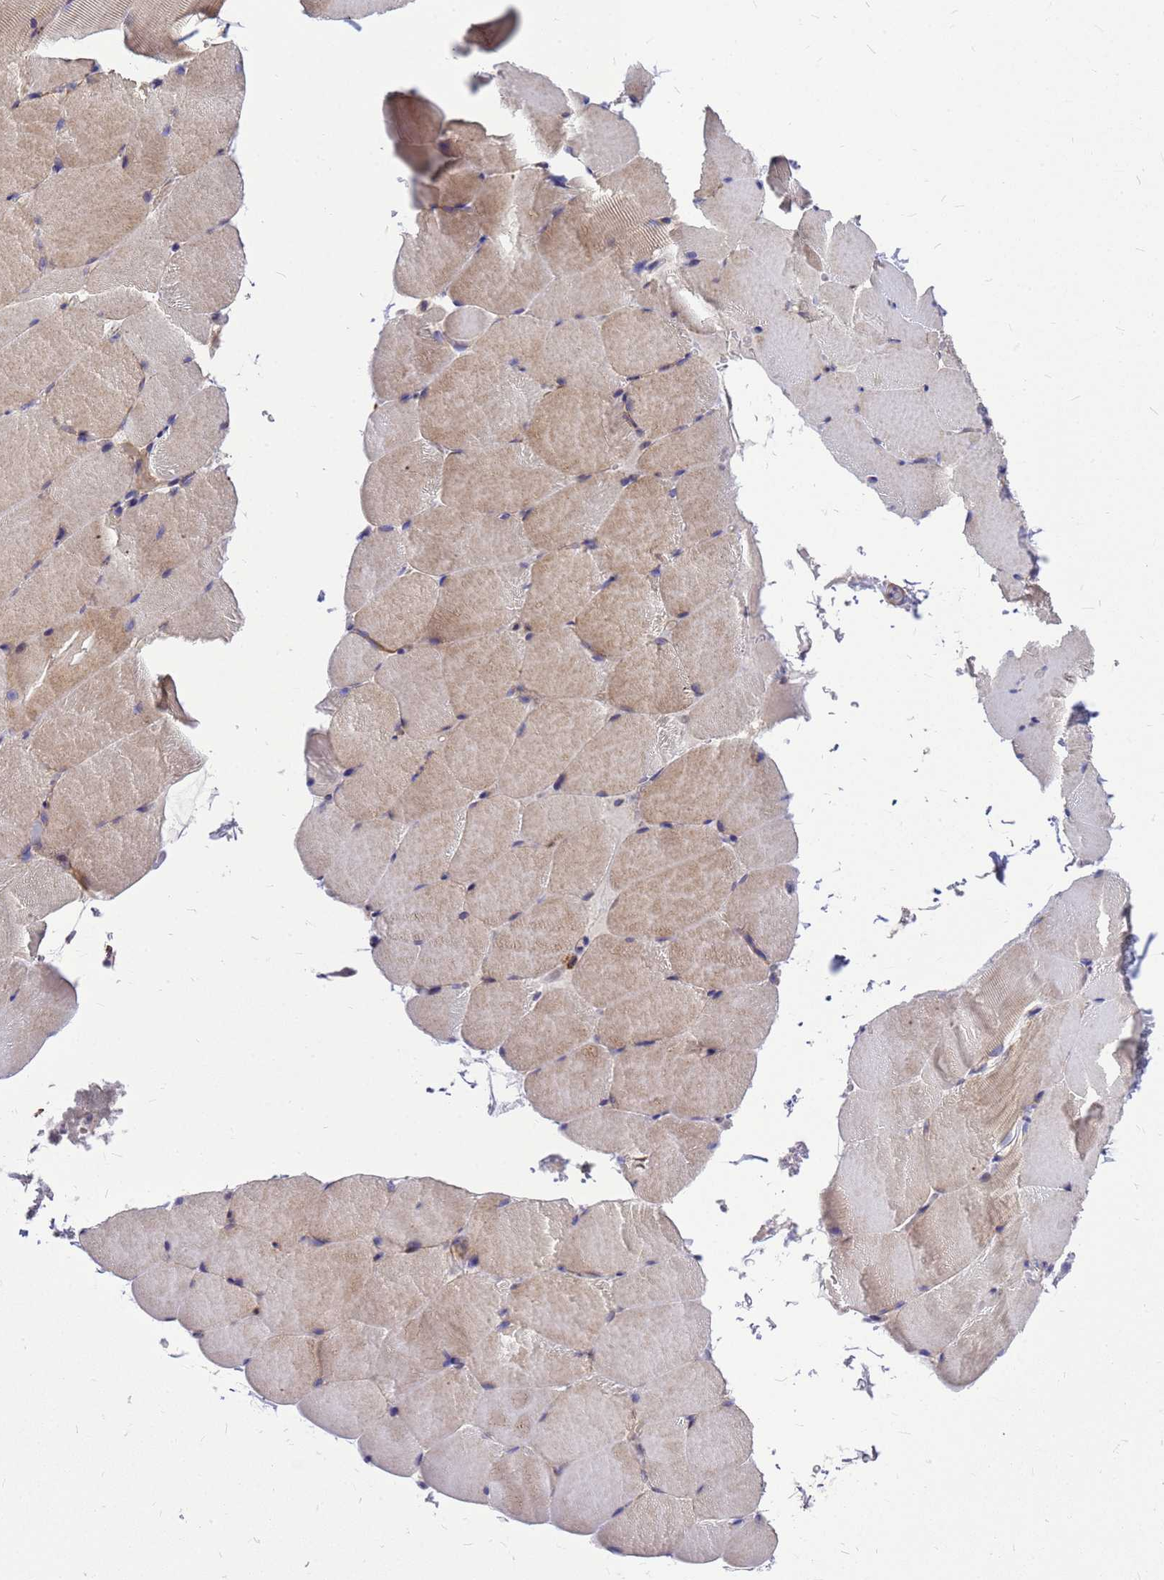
{"staining": {"intensity": "weak", "quantity": "25%-75%", "location": "cytoplasmic/membranous"}, "tissue": "skeletal muscle", "cell_type": "Myocytes", "image_type": "normal", "snomed": [{"axis": "morphology", "description": "Normal tissue, NOS"}, {"axis": "topography", "description": "Skeletal muscle"}, {"axis": "topography", "description": "Parathyroid gland"}], "caption": "This is a micrograph of immunohistochemistry staining of benign skeletal muscle, which shows weak staining in the cytoplasmic/membranous of myocytes.", "gene": "CMC4", "patient": {"sex": "female", "age": 37}}